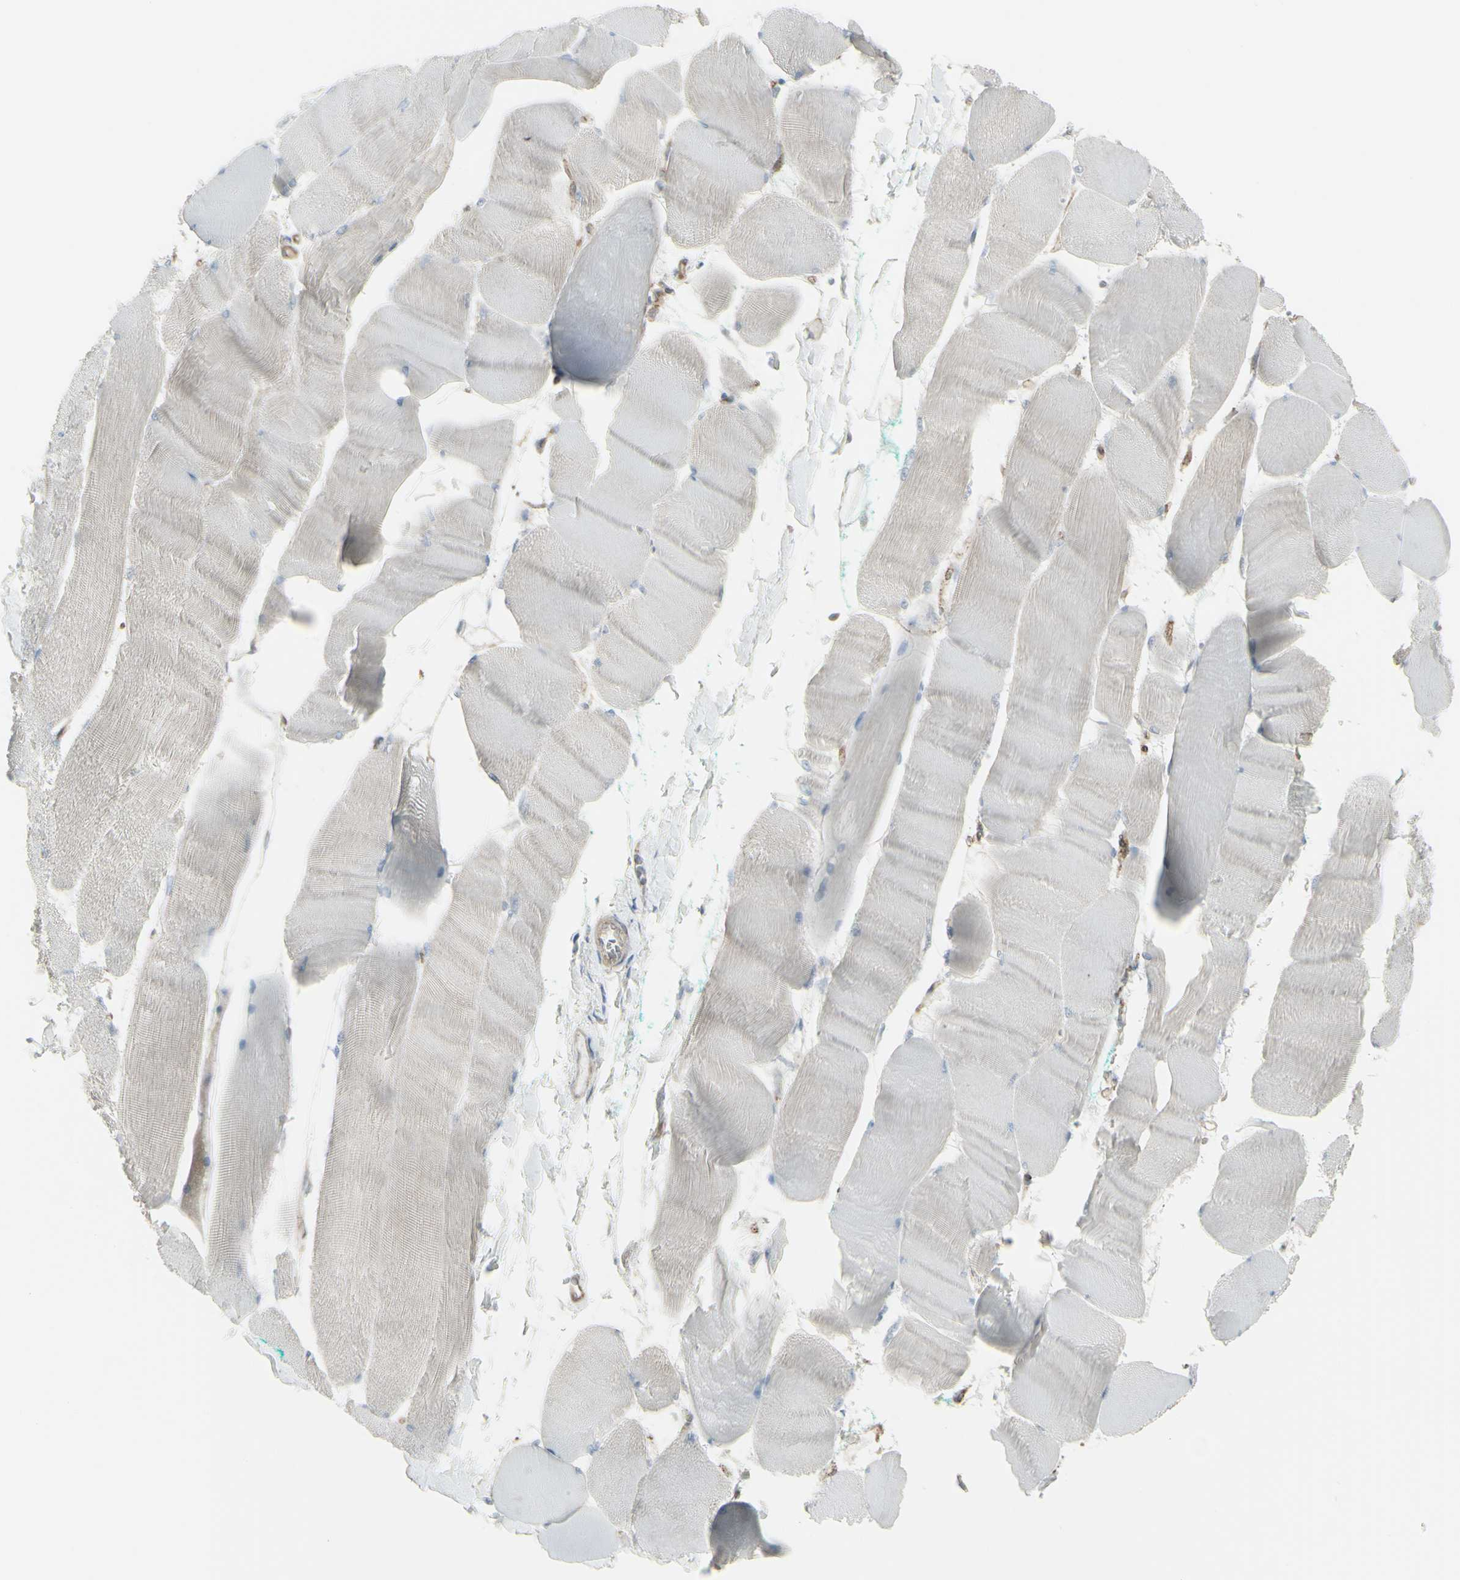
{"staining": {"intensity": "weak", "quantity": "<25%", "location": "cytoplasmic/membranous"}, "tissue": "skeletal muscle", "cell_type": "Myocytes", "image_type": "normal", "snomed": [{"axis": "morphology", "description": "Normal tissue, NOS"}, {"axis": "morphology", "description": "Squamous cell carcinoma, NOS"}, {"axis": "topography", "description": "Skeletal muscle"}], "caption": "Skeletal muscle was stained to show a protein in brown. There is no significant expression in myocytes. The staining is performed using DAB brown chromogen with nuclei counter-stained in using hematoxylin.", "gene": "GALNT6", "patient": {"sex": "male", "age": 51}}